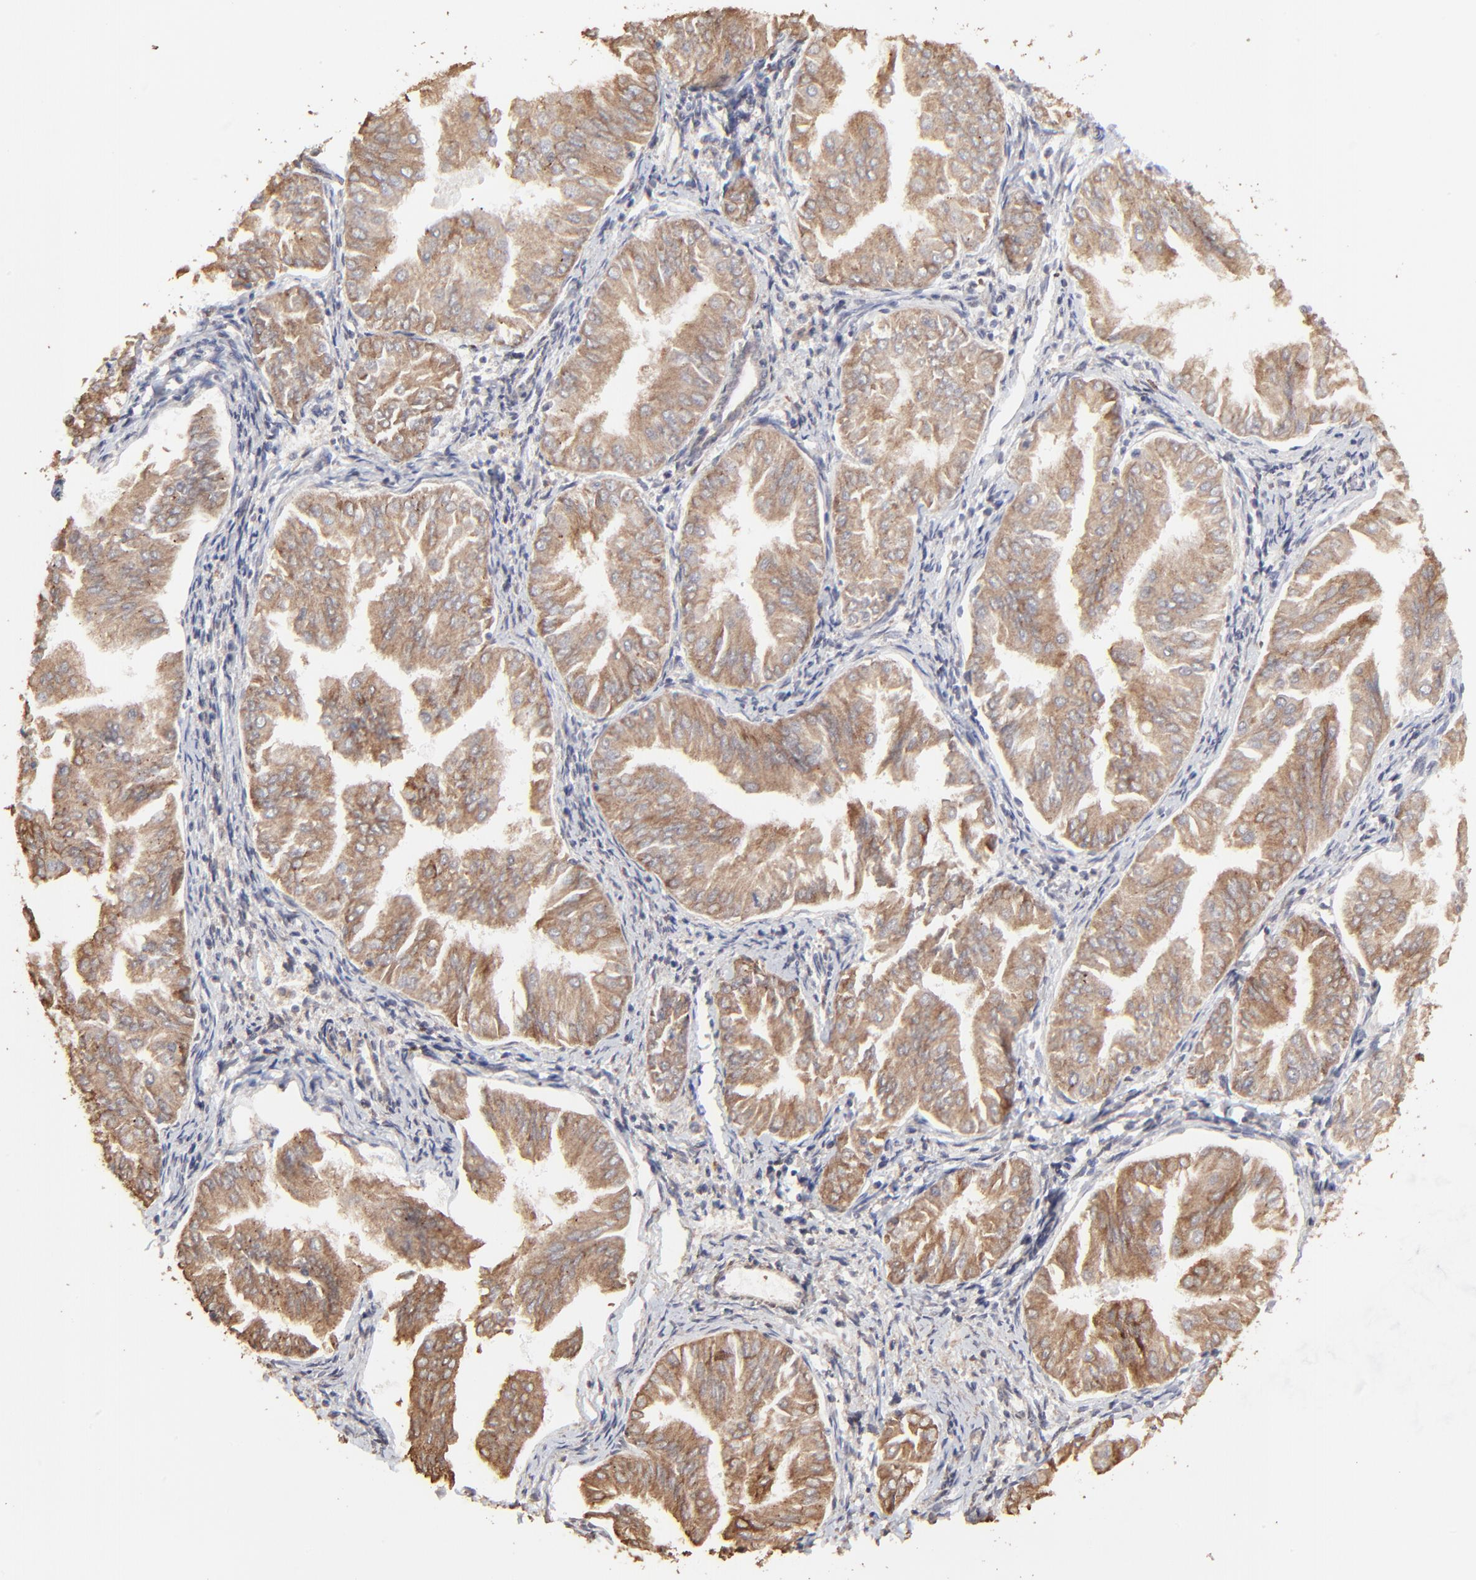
{"staining": {"intensity": "strong", "quantity": ">75%", "location": "cytoplasmic/membranous"}, "tissue": "endometrial cancer", "cell_type": "Tumor cells", "image_type": "cancer", "snomed": [{"axis": "morphology", "description": "Adenocarcinoma, NOS"}, {"axis": "topography", "description": "Endometrium"}], "caption": "Adenocarcinoma (endometrial) stained with a protein marker demonstrates strong staining in tumor cells.", "gene": "ELP2", "patient": {"sex": "female", "age": 53}}